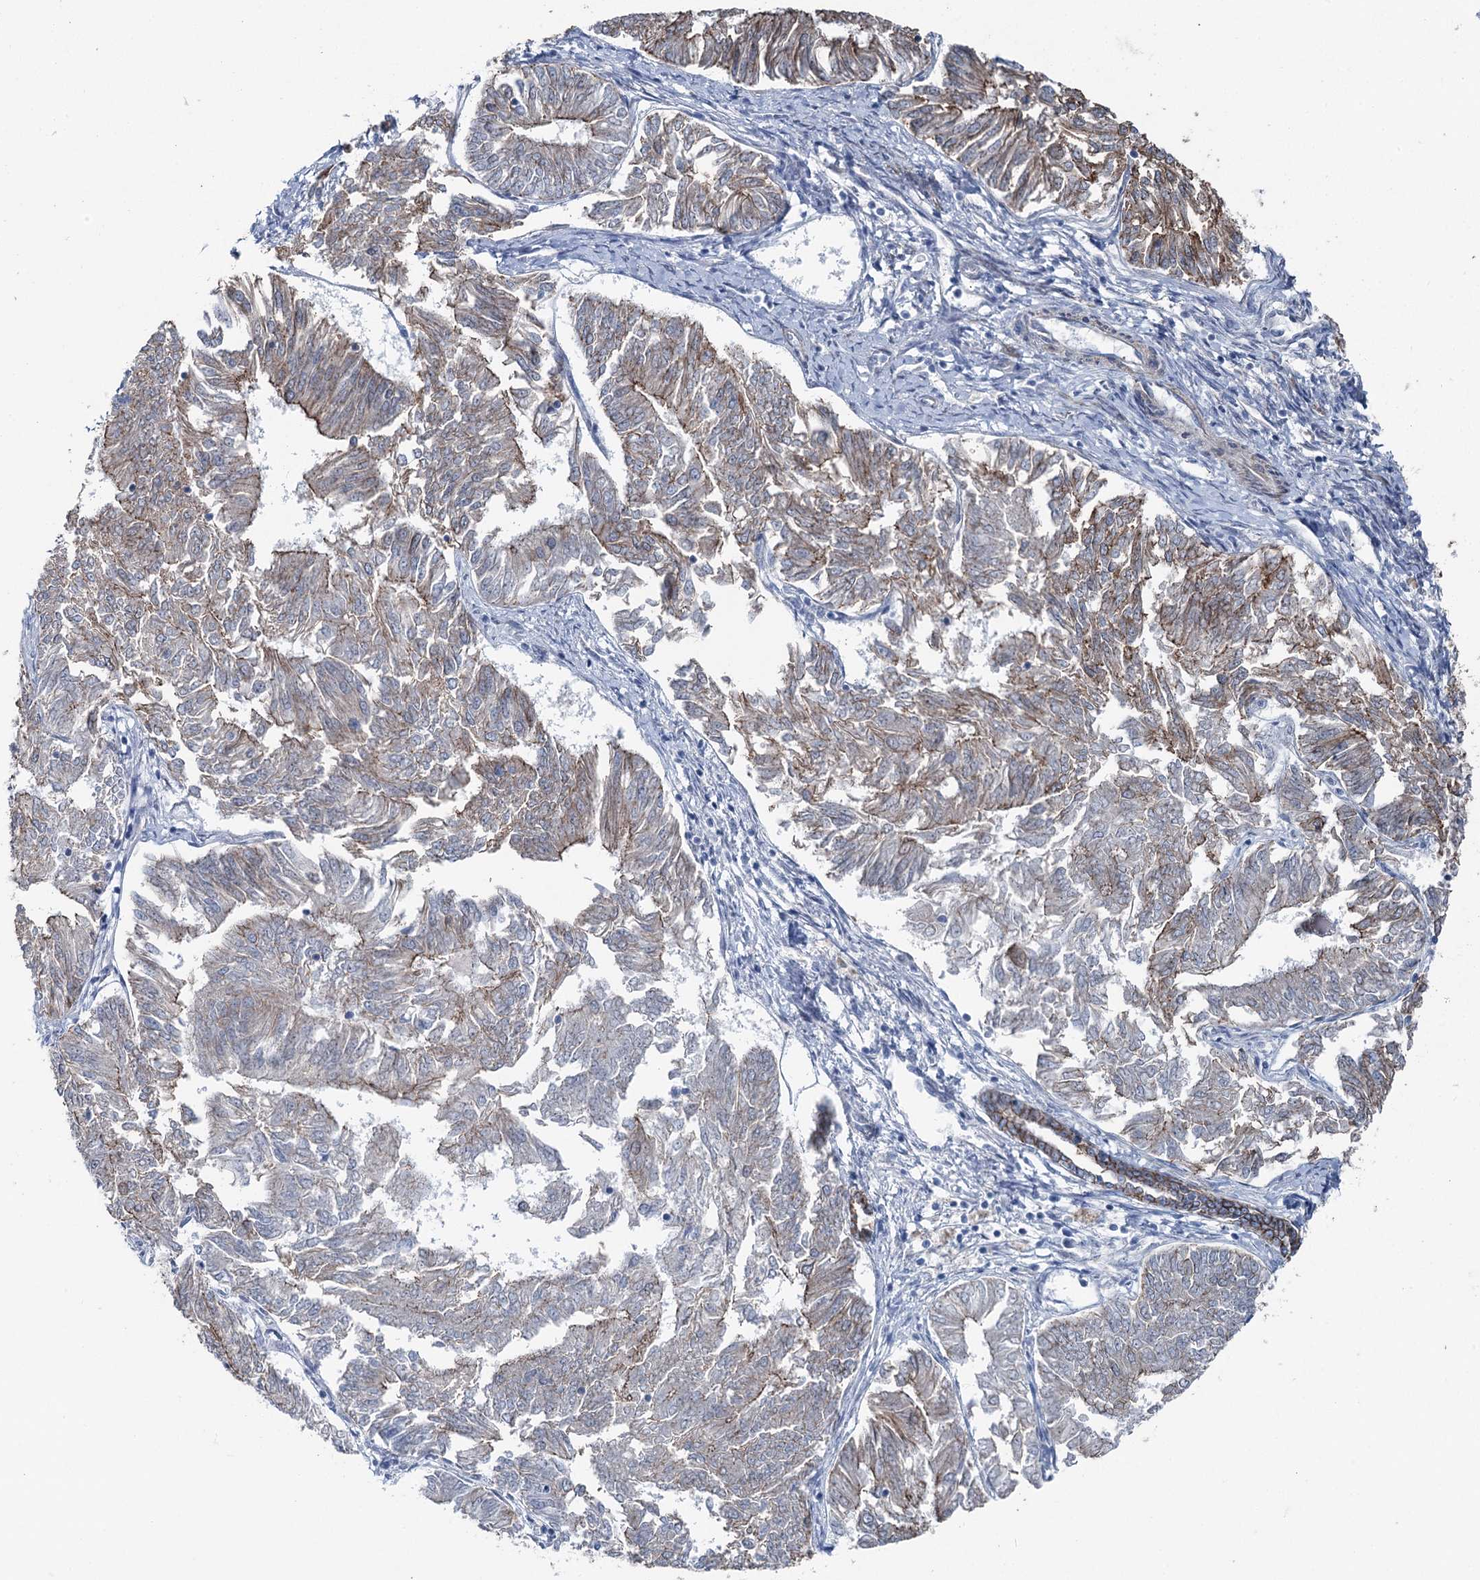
{"staining": {"intensity": "moderate", "quantity": "25%-75%", "location": "cytoplasmic/membranous"}, "tissue": "endometrial cancer", "cell_type": "Tumor cells", "image_type": "cancer", "snomed": [{"axis": "morphology", "description": "Adenocarcinoma, NOS"}, {"axis": "topography", "description": "Endometrium"}], "caption": "This micrograph demonstrates immunohistochemistry (IHC) staining of human endometrial cancer (adenocarcinoma), with medium moderate cytoplasmic/membranous positivity in approximately 25%-75% of tumor cells.", "gene": "FAM120B", "patient": {"sex": "female", "age": 58}}